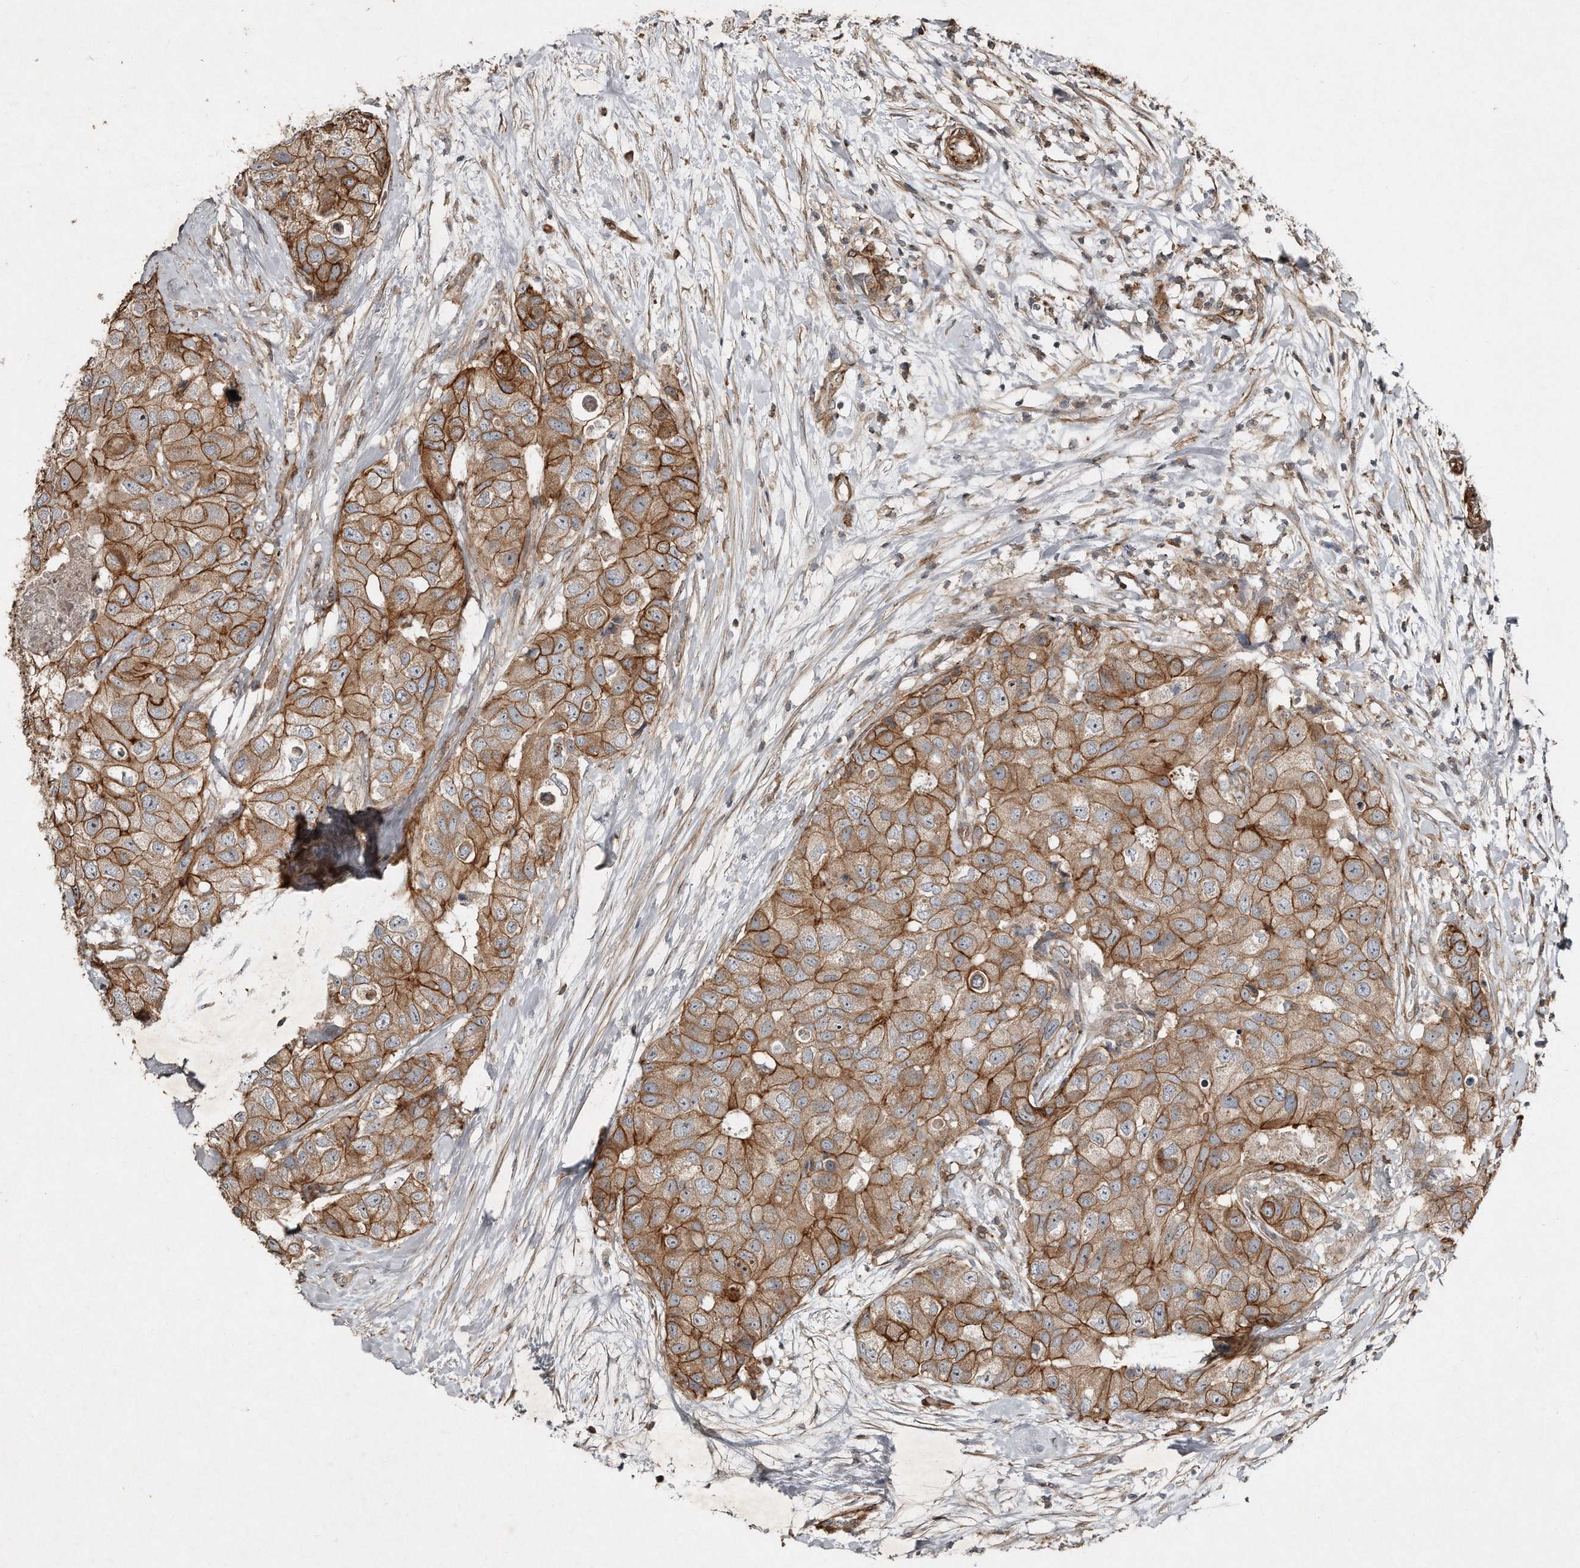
{"staining": {"intensity": "moderate", "quantity": ">75%", "location": "cytoplasmic/membranous"}, "tissue": "breast cancer", "cell_type": "Tumor cells", "image_type": "cancer", "snomed": [{"axis": "morphology", "description": "Duct carcinoma"}, {"axis": "topography", "description": "Breast"}], "caption": "IHC (DAB (3,3'-diaminobenzidine)) staining of human intraductal carcinoma (breast) displays moderate cytoplasmic/membranous protein positivity in approximately >75% of tumor cells.", "gene": "SNAP47", "patient": {"sex": "female", "age": 62}}